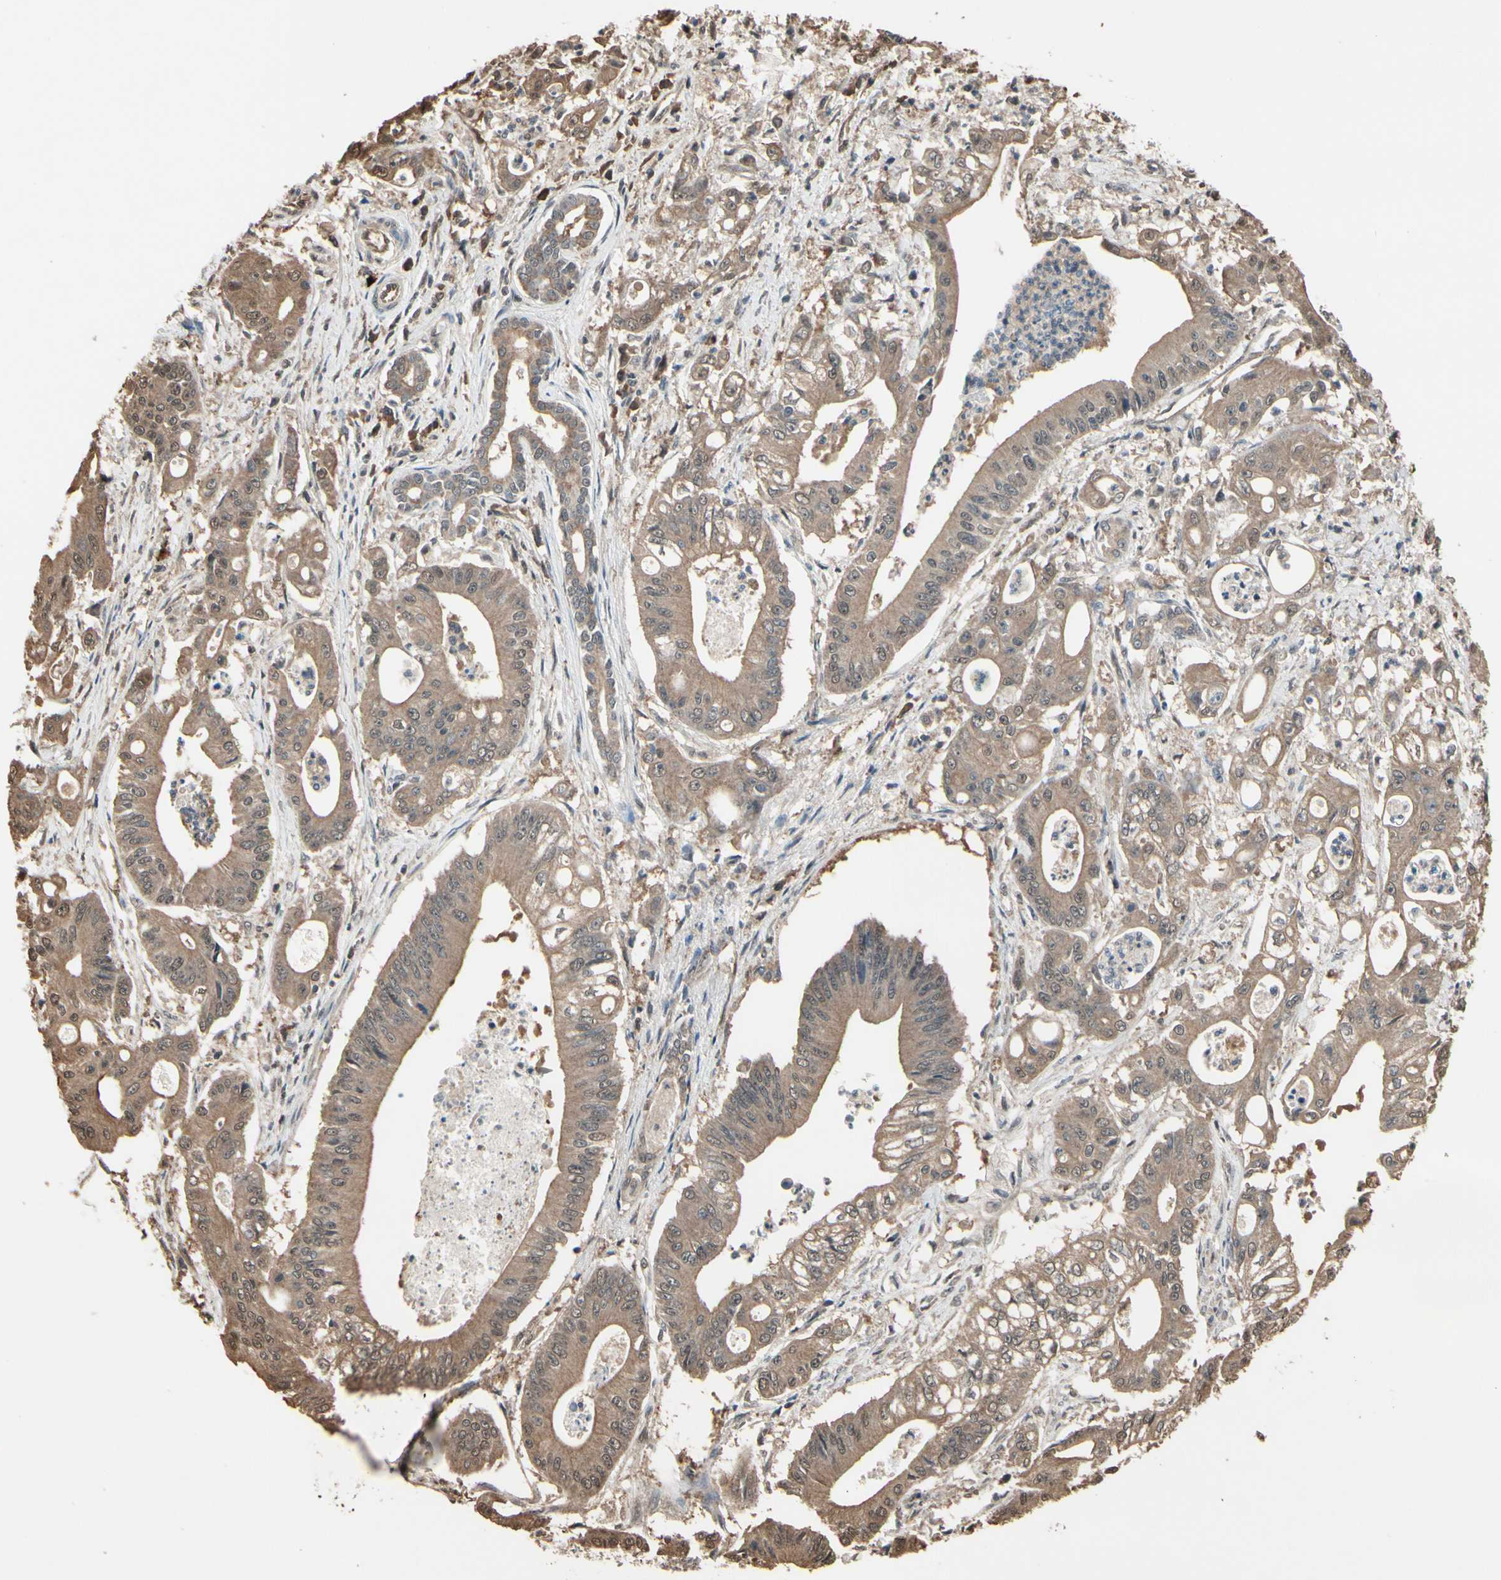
{"staining": {"intensity": "moderate", "quantity": ">75%", "location": "cytoplasmic/membranous,nuclear"}, "tissue": "pancreatic cancer", "cell_type": "Tumor cells", "image_type": "cancer", "snomed": [{"axis": "morphology", "description": "Normal tissue, NOS"}, {"axis": "topography", "description": "Lymph node"}], "caption": "Immunohistochemistry (IHC) histopathology image of neoplastic tissue: pancreatic cancer stained using IHC shows medium levels of moderate protein expression localized specifically in the cytoplasmic/membranous and nuclear of tumor cells, appearing as a cytoplasmic/membranous and nuclear brown color.", "gene": "PNPLA7", "patient": {"sex": "male", "age": 62}}